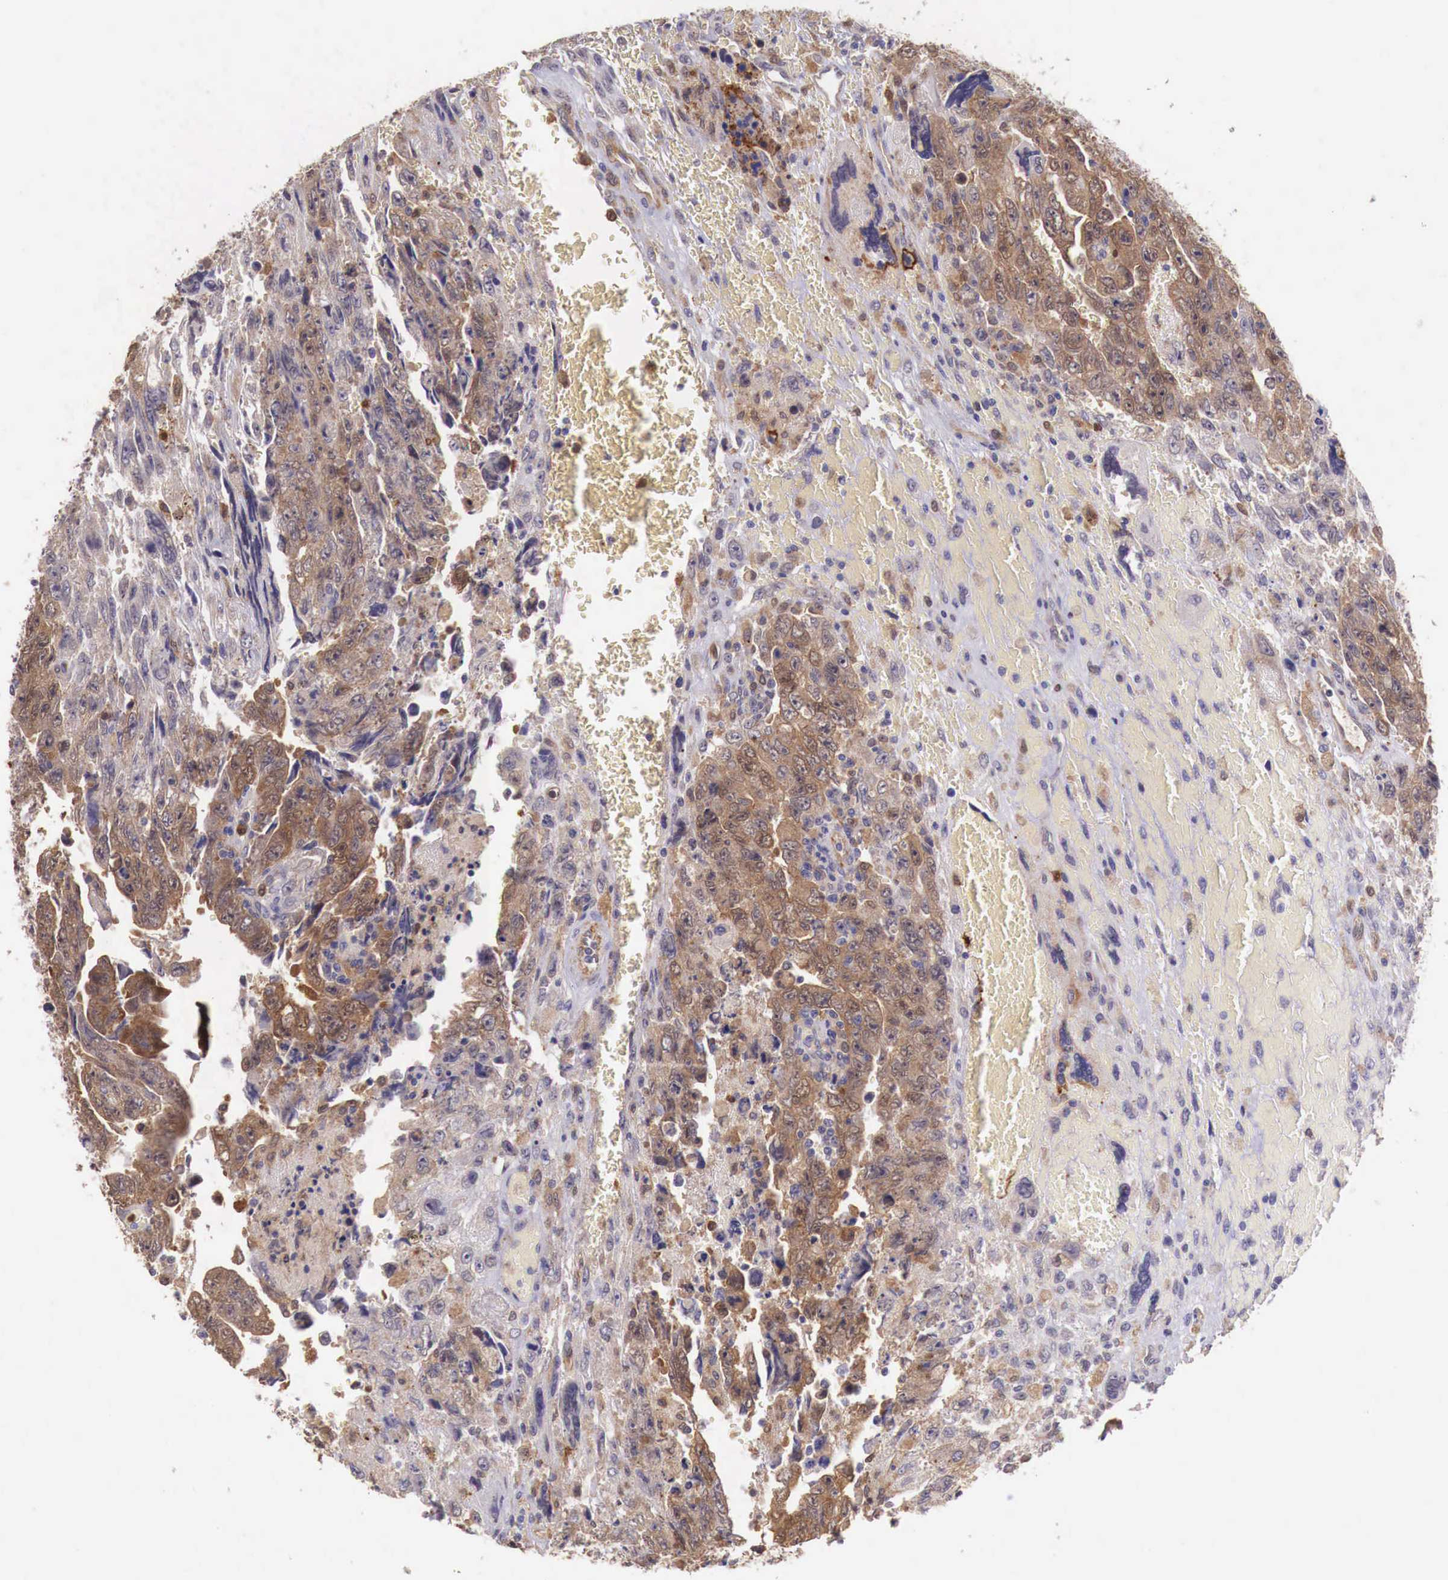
{"staining": {"intensity": "moderate", "quantity": ">75%", "location": "cytoplasmic/membranous"}, "tissue": "testis cancer", "cell_type": "Tumor cells", "image_type": "cancer", "snomed": [{"axis": "morphology", "description": "Carcinoma, Embryonal, NOS"}, {"axis": "topography", "description": "Testis"}], "caption": "Tumor cells demonstrate moderate cytoplasmic/membranous positivity in about >75% of cells in testis embryonal carcinoma. (DAB (3,3'-diaminobenzidine) IHC, brown staining for protein, blue staining for nuclei).", "gene": "GAB2", "patient": {"sex": "male", "age": 28}}